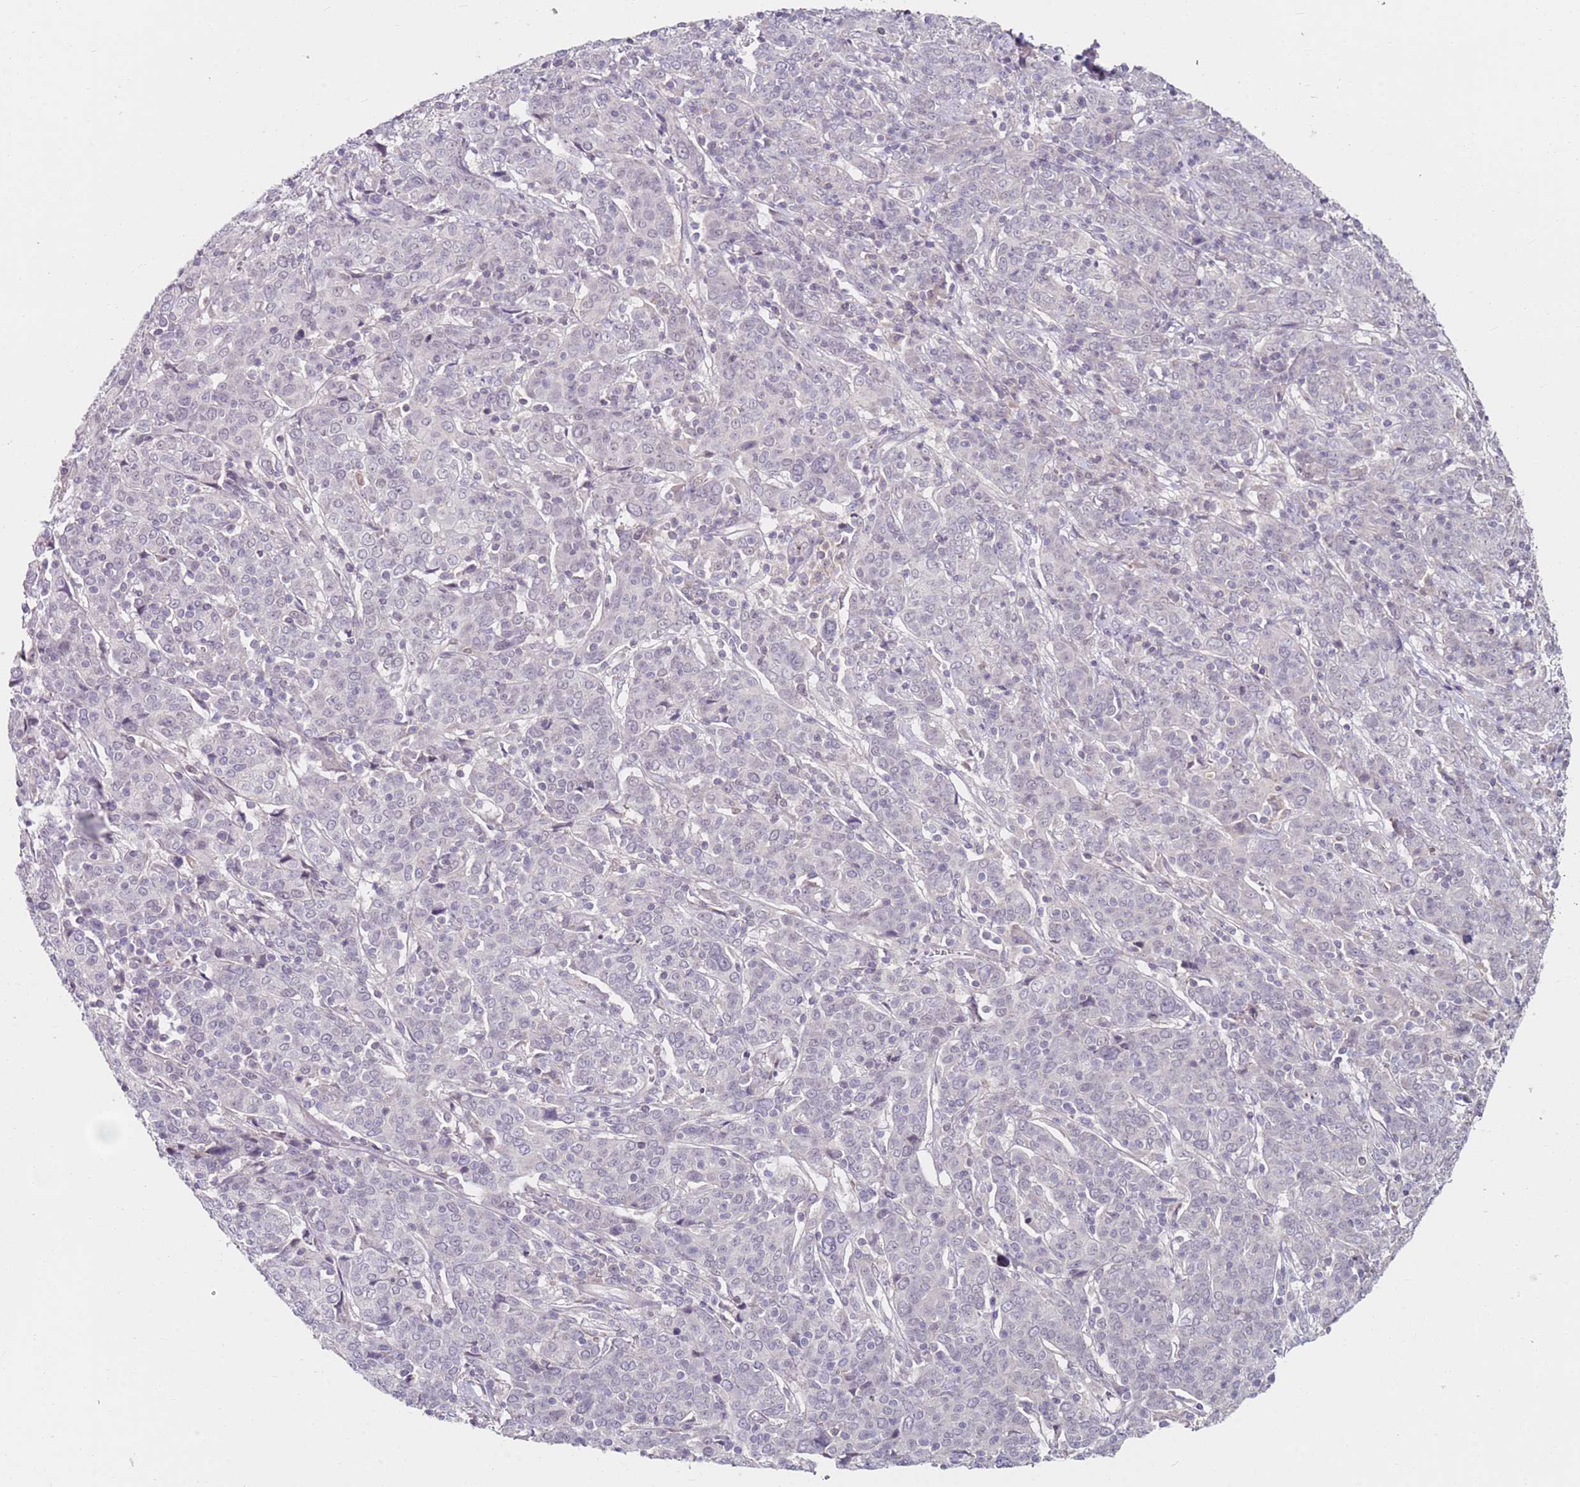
{"staining": {"intensity": "negative", "quantity": "none", "location": "none"}, "tissue": "cervical cancer", "cell_type": "Tumor cells", "image_type": "cancer", "snomed": [{"axis": "morphology", "description": "Squamous cell carcinoma, NOS"}, {"axis": "topography", "description": "Cervix"}], "caption": "This is an IHC micrograph of cervical cancer (squamous cell carcinoma). There is no expression in tumor cells.", "gene": "RARS2", "patient": {"sex": "female", "age": 67}}